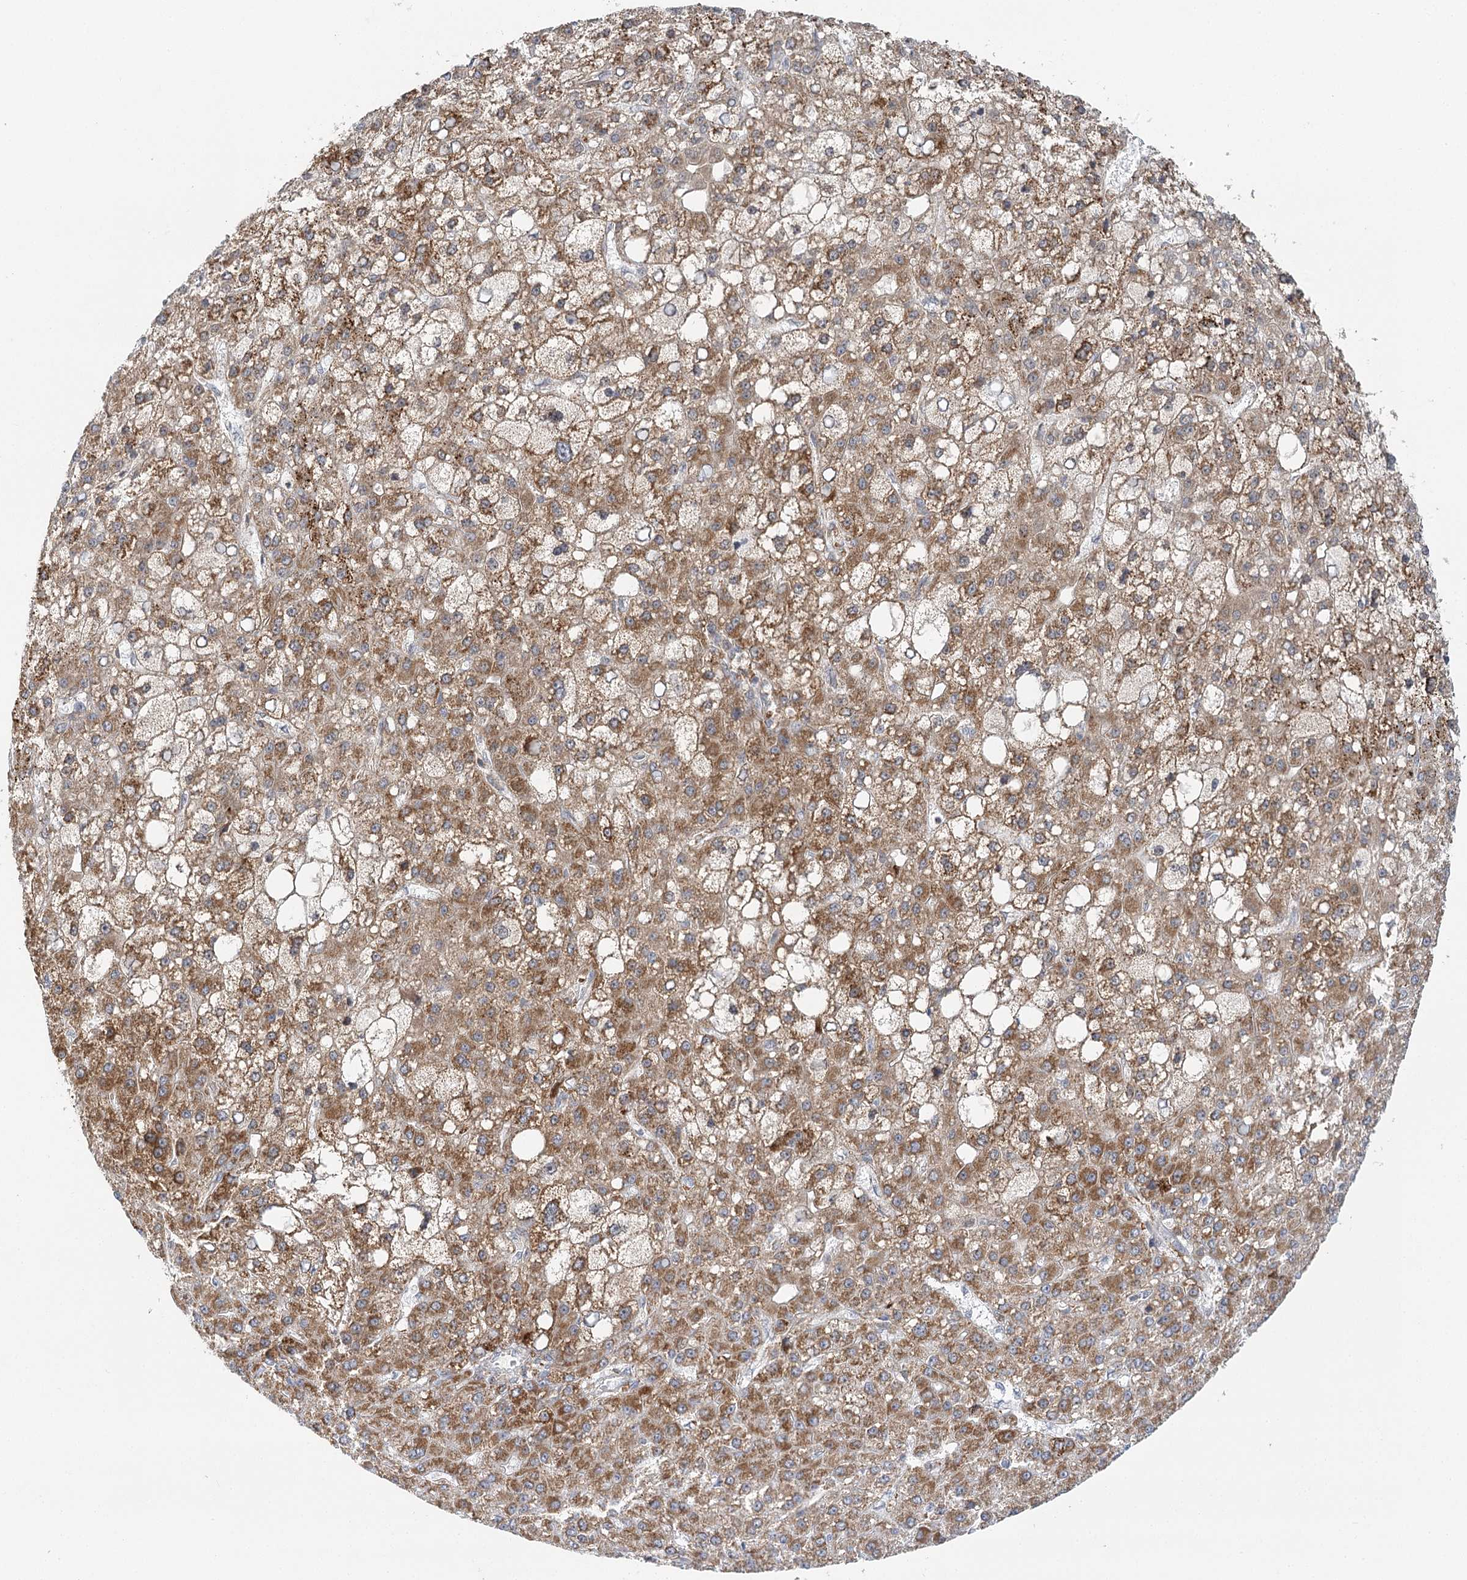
{"staining": {"intensity": "moderate", "quantity": ">75%", "location": "cytoplasmic/membranous"}, "tissue": "liver cancer", "cell_type": "Tumor cells", "image_type": "cancer", "snomed": [{"axis": "morphology", "description": "Carcinoma, Hepatocellular, NOS"}, {"axis": "topography", "description": "Liver"}], "caption": "Liver hepatocellular carcinoma stained with immunohistochemistry (IHC) demonstrates moderate cytoplasmic/membranous positivity in approximately >75% of tumor cells.", "gene": "TAS1R1", "patient": {"sex": "male", "age": 67}}